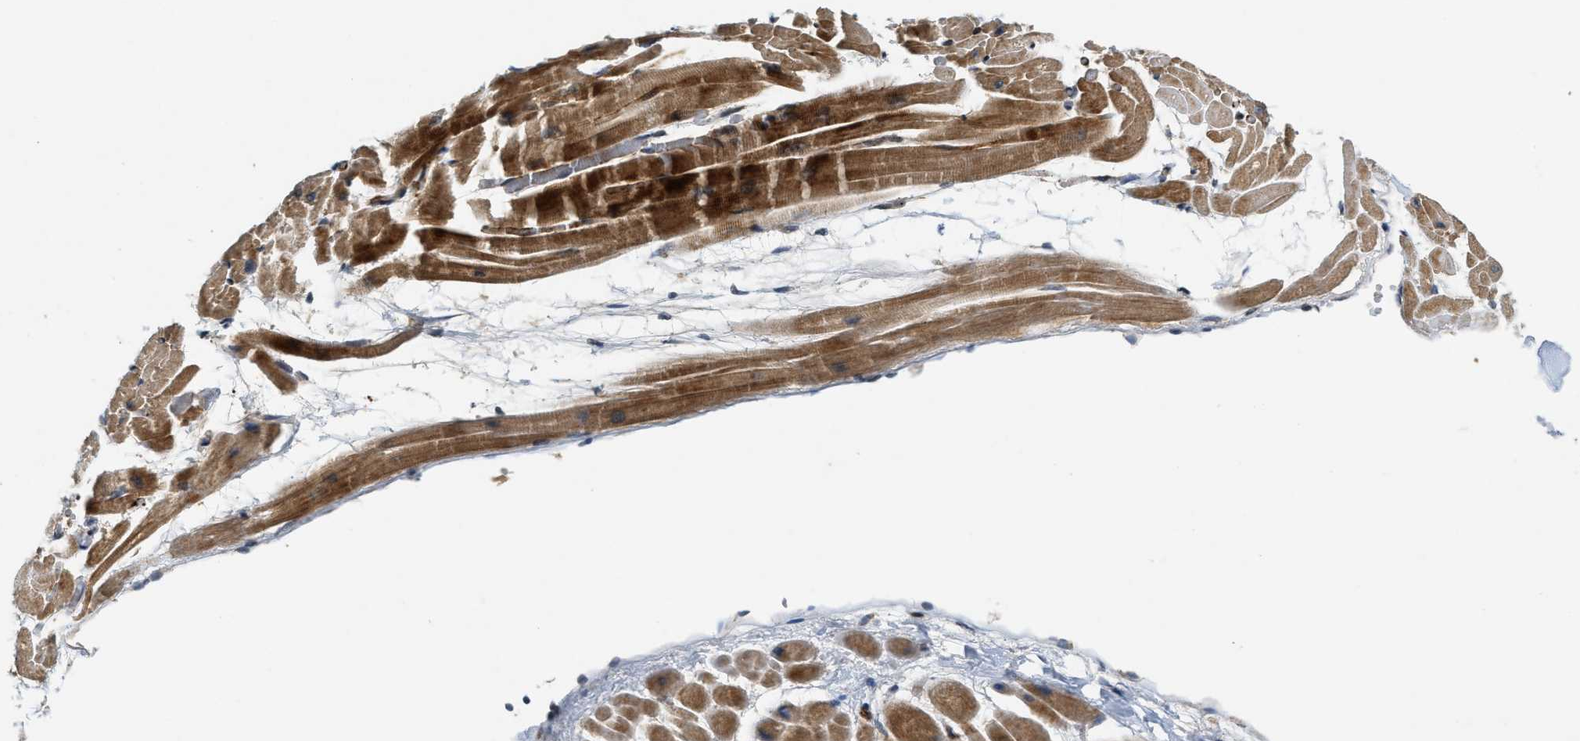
{"staining": {"intensity": "strong", "quantity": ">75%", "location": "cytoplasmic/membranous"}, "tissue": "heart muscle", "cell_type": "Cardiomyocytes", "image_type": "normal", "snomed": [{"axis": "morphology", "description": "Normal tissue, NOS"}, {"axis": "topography", "description": "Heart"}], "caption": "Immunohistochemistry staining of unremarkable heart muscle, which demonstrates high levels of strong cytoplasmic/membranous positivity in approximately >75% of cardiomyocytes indicating strong cytoplasmic/membranous protein staining. The staining was performed using DAB (3,3'-diaminobenzidine) (brown) for protein detection and nuclei were counterstained in hematoxylin (blue).", "gene": "DPF2", "patient": {"sex": "male", "age": 45}}